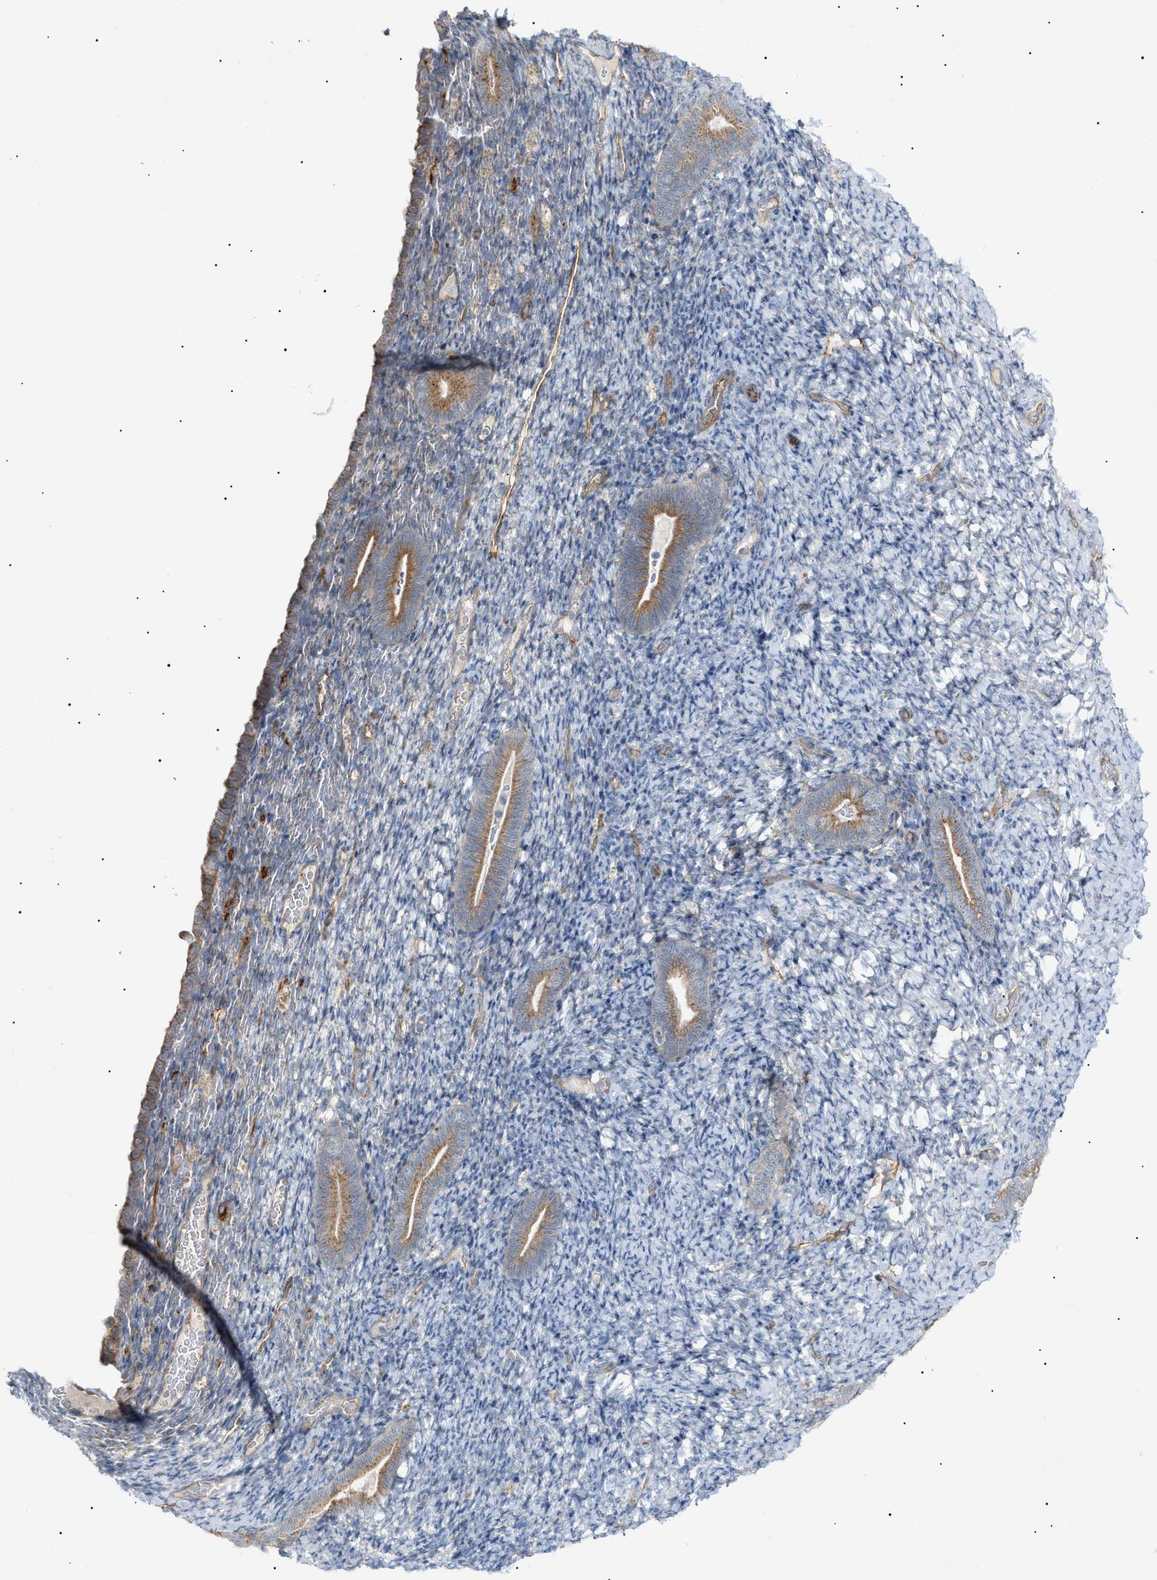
{"staining": {"intensity": "negative", "quantity": "none", "location": "none"}, "tissue": "endometrium", "cell_type": "Cells in endometrial stroma", "image_type": "normal", "snomed": [{"axis": "morphology", "description": "Normal tissue, NOS"}, {"axis": "topography", "description": "Endometrium"}], "caption": "High power microscopy image of an immunohistochemistry (IHC) image of normal endometrium, revealing no significant expression in cells in endometrial stroma. (DAB (3,3'-diaminobenzidine) IHC with hematoxylin counter stain).", "gene": "ZFHX2", "patient": {"sex": "female", "age": 51}}